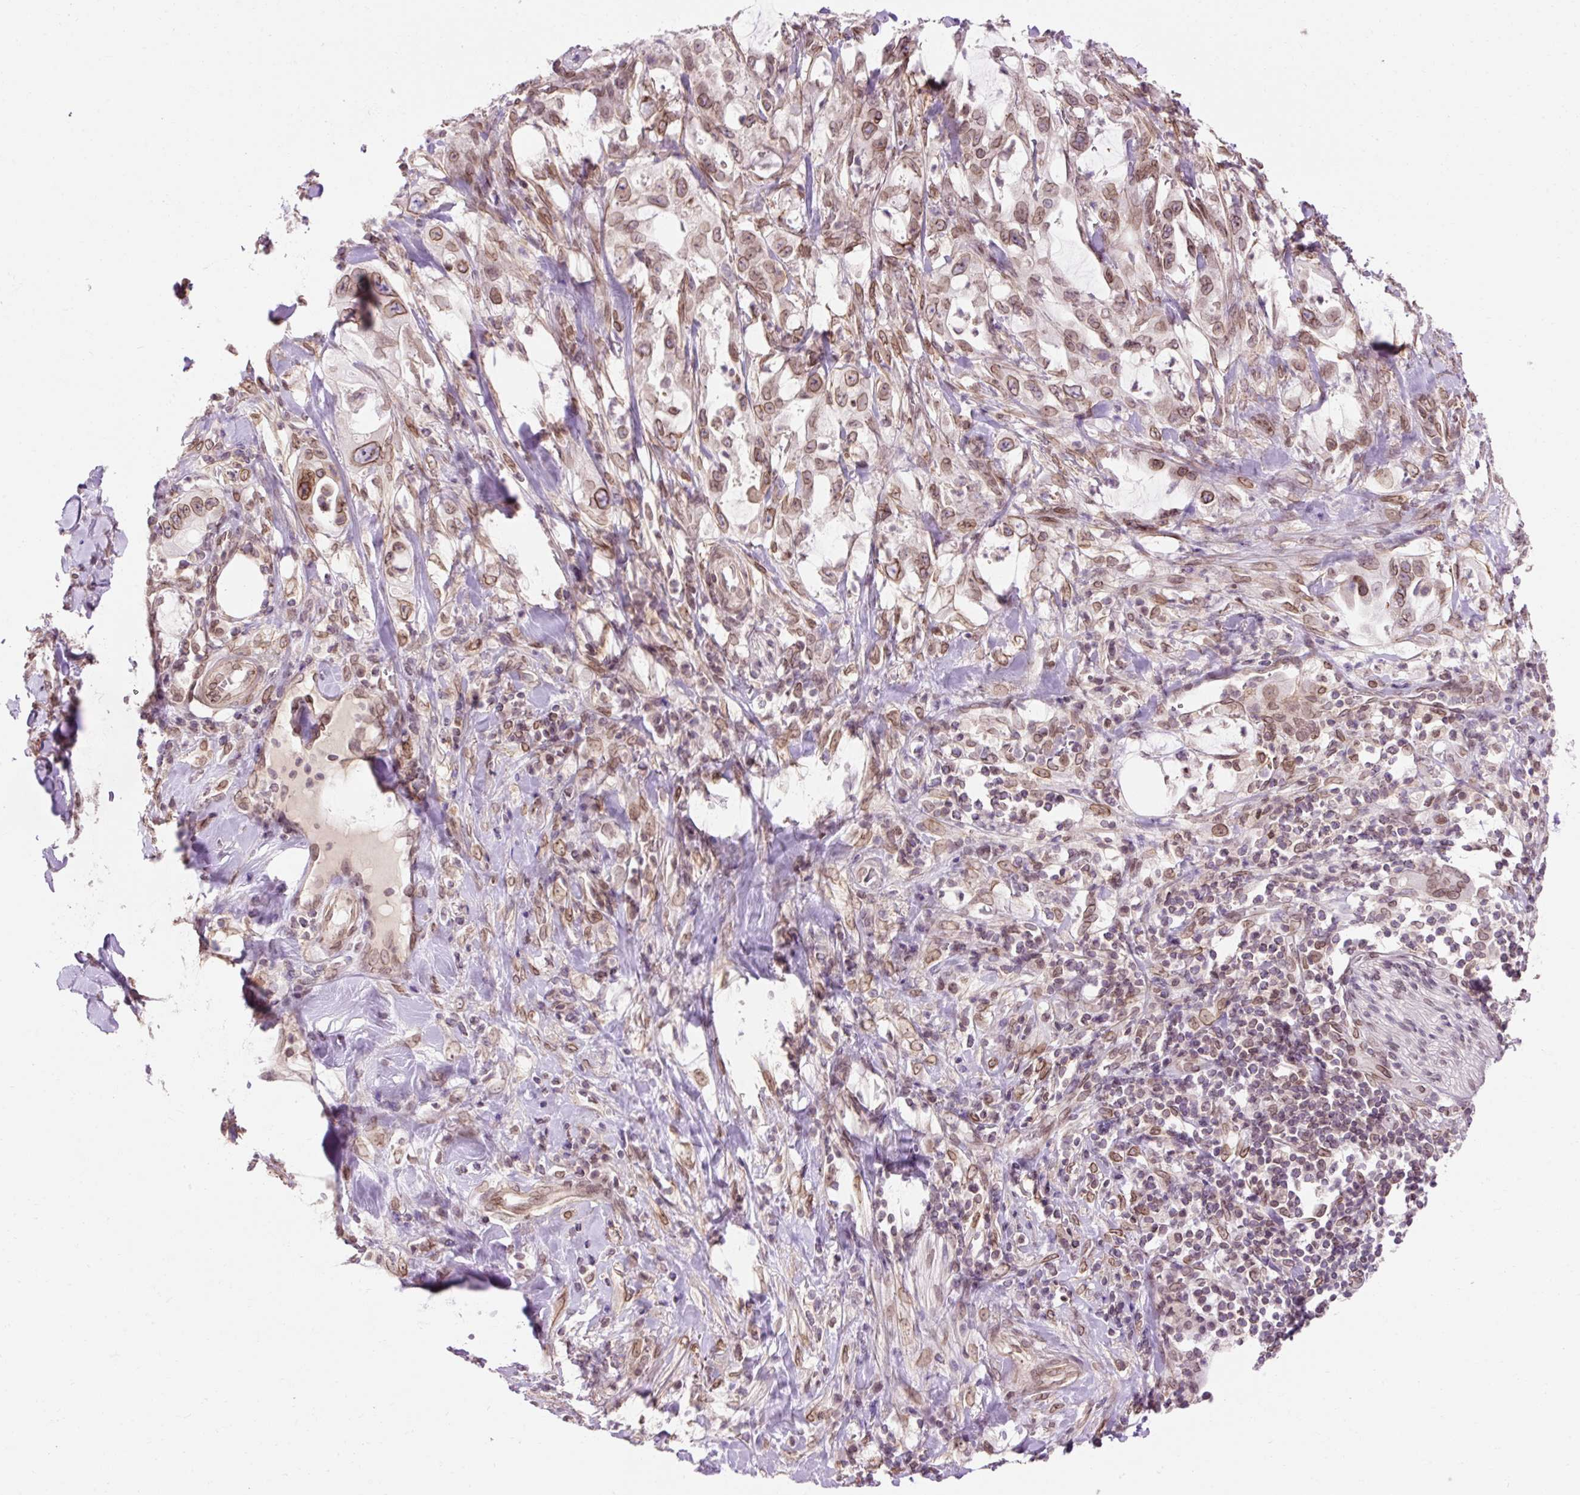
{"staining": {"intensity": "moderate", "quantity": ">75%", "location": "cytoplasmic/membranous,nuclear"}, "tissue": "pancreatic cancer", "cell_type": "Tumor cells", "image_type": "cancer", "snomed": [{"axis": "morphology", "description": "Adenocarcinoma, NOS"}, {"axis": "topography", "description": "Pancreas"}], "caption": "Immunohistochemical staining of human pancreatic cancer displays moderate cytoplasmic/membranous and nuclear protein expression in about >75% of tumor cells.", "gene": "ZNF610", "patient": {"sex": "female", "age": 61}}